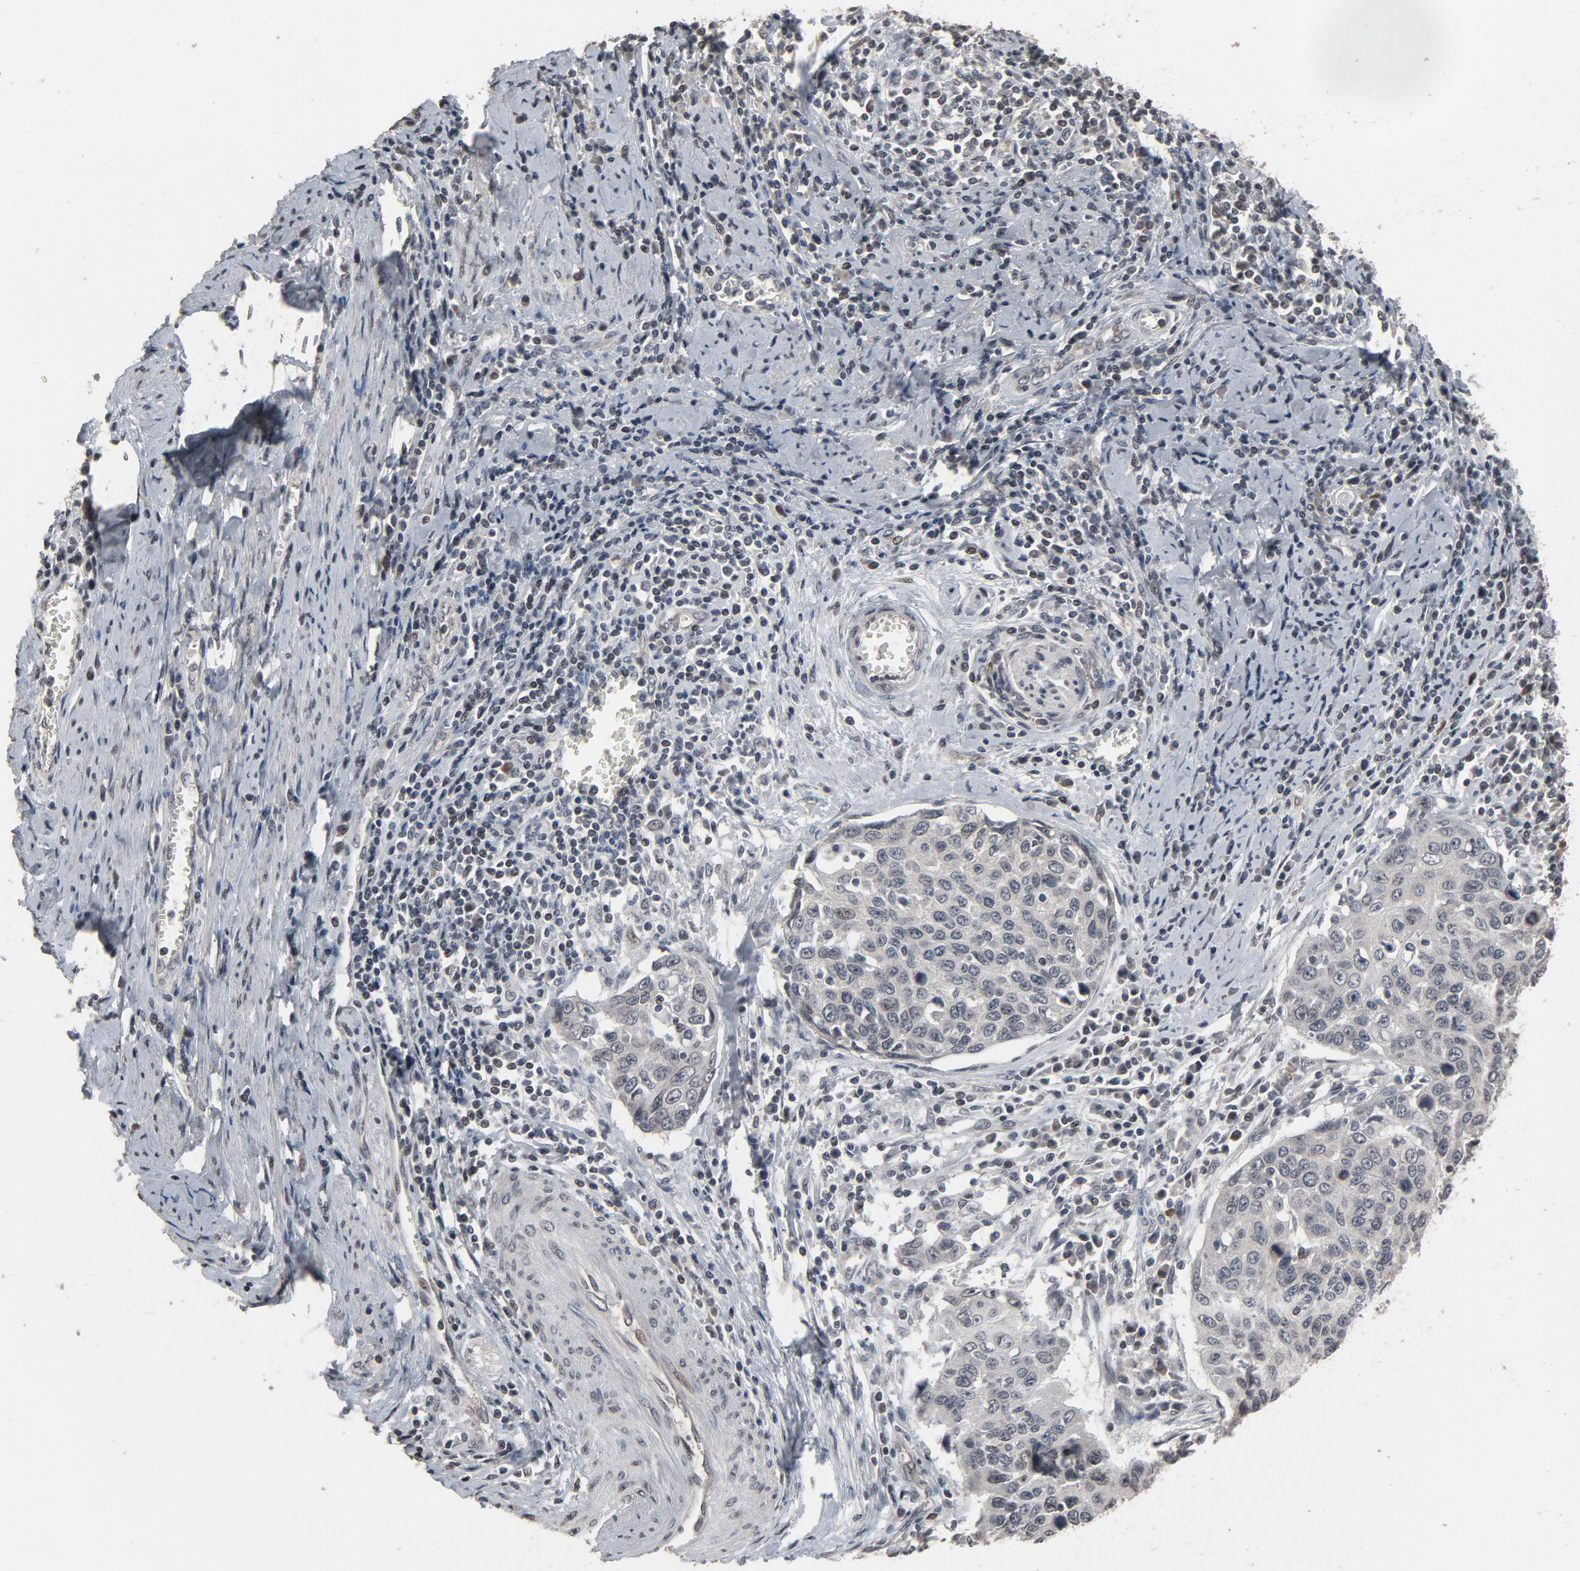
{"staining": {"intensity": "weak", "quantity": "<25%", "location": "nuclear"}, "tissue": "cervical cancer", "cell_type": "Tumor cells", "image_type": "cancer", "snomed": [{"axis": "morphology", "description": "Squamous cell carcinoma, NOS"}, {"axis": "topography", "description": "Cervix"}], "caption": "Immunohistochemistry (IHC) of human cervical cancer demonstrates no positivity in tumor cells.", "gene": "POM121", "patient": {"sex": "female", "age": 53}}